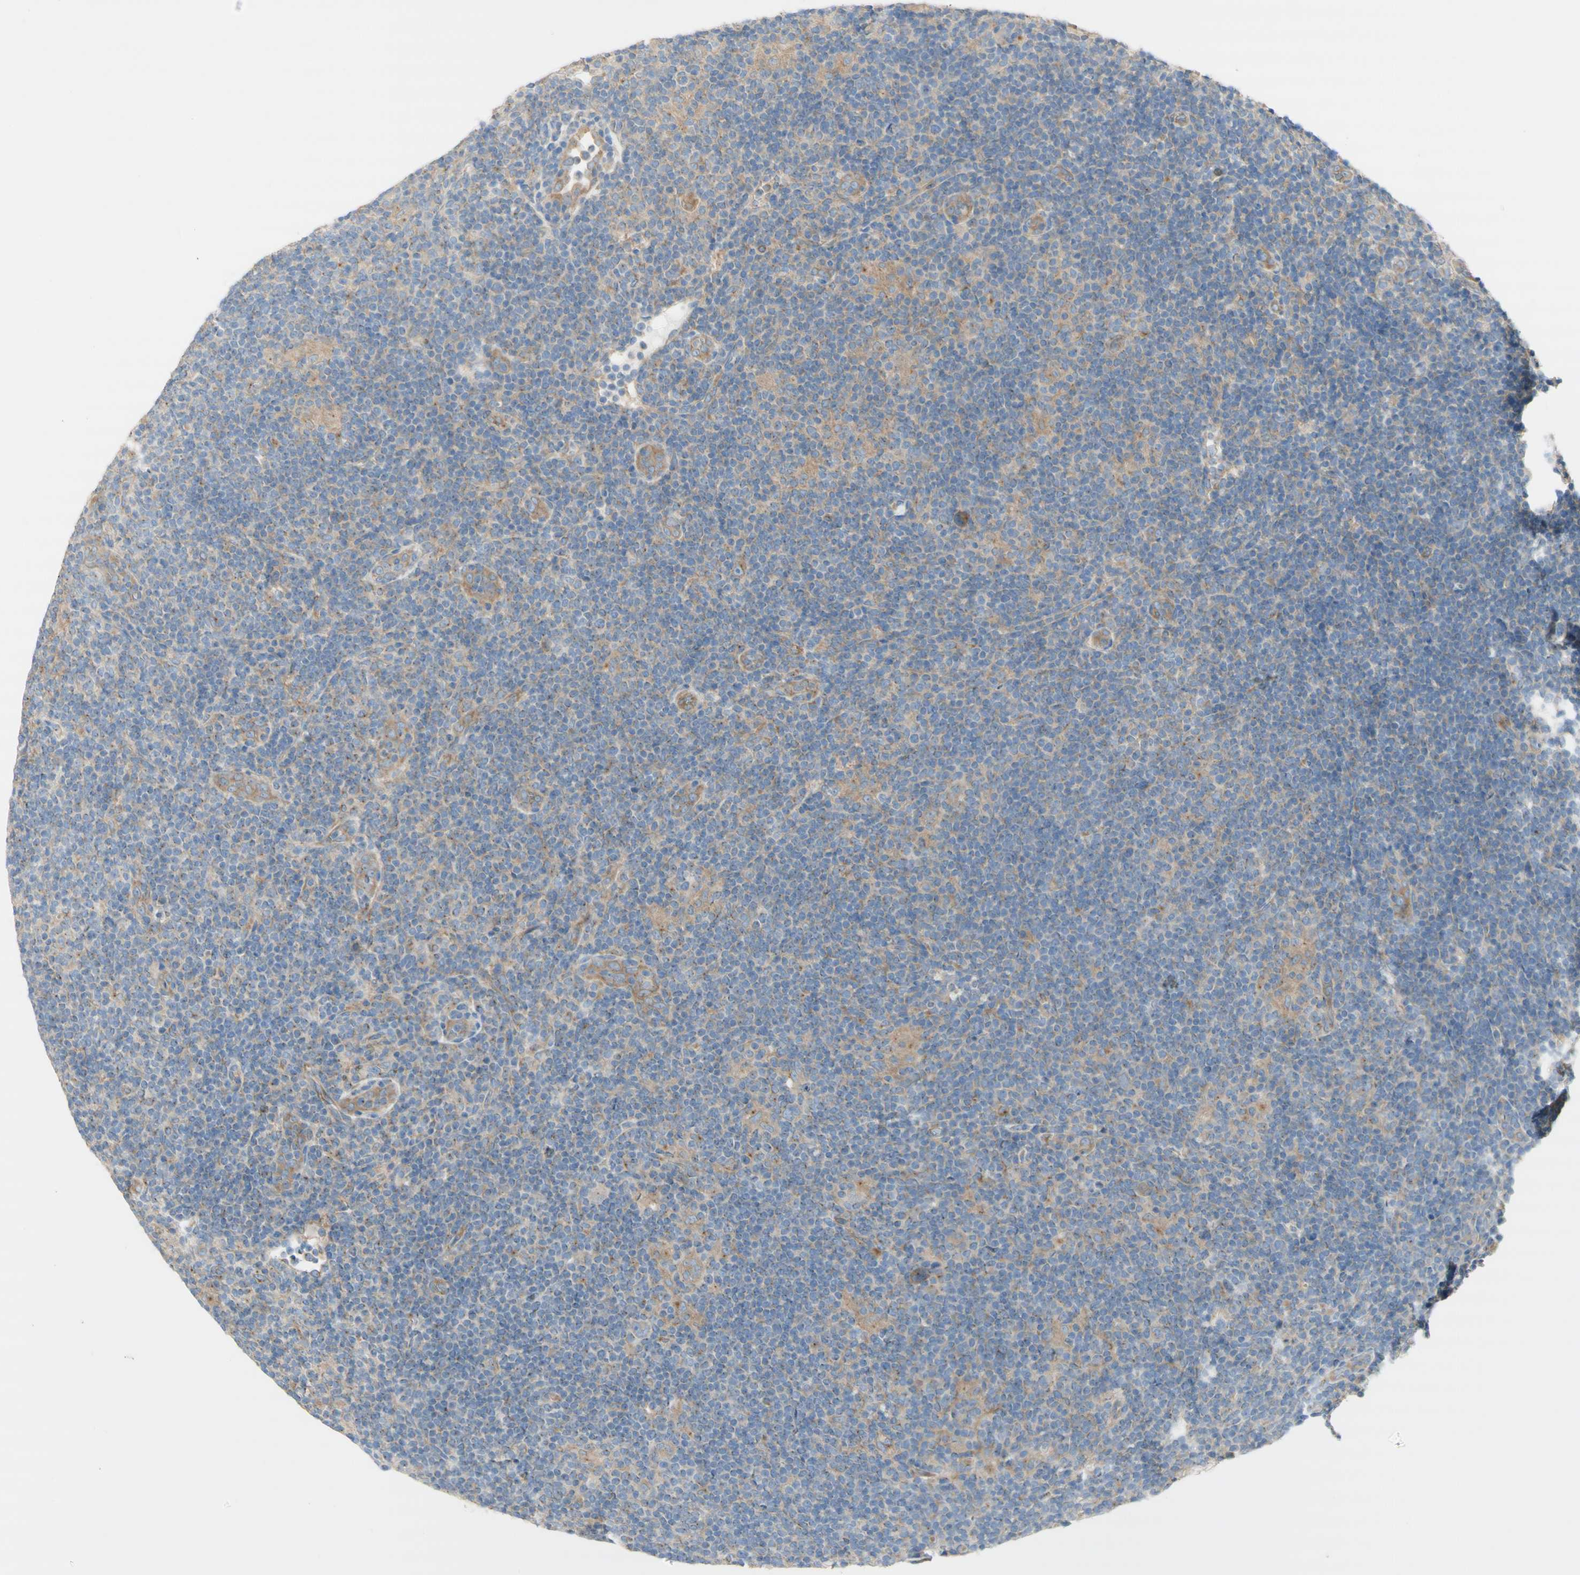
{"staining": {"intensity": "moderate", "quantity": "25%-75%", "location": "cytoplasmic/membranous"}, "tissue": "lymphoma", "cell_type": "Tumor cells", "image_type": "cancer", "snomed": [{"axis": "morphology", "description": "Hodgkin's disease, NOS"}, {"axis": "topography", "description": "Lymph node"}], "caption": "Moderate cytoplasmic/membranous positivity for a protein is appreciated in approximately 25%-75% of tumor cells of Hodgkin's disease using immunohistochemistry (IHC).", "gene": "DYNC1H1", "patient": {"sex": "female", "age": 57}}